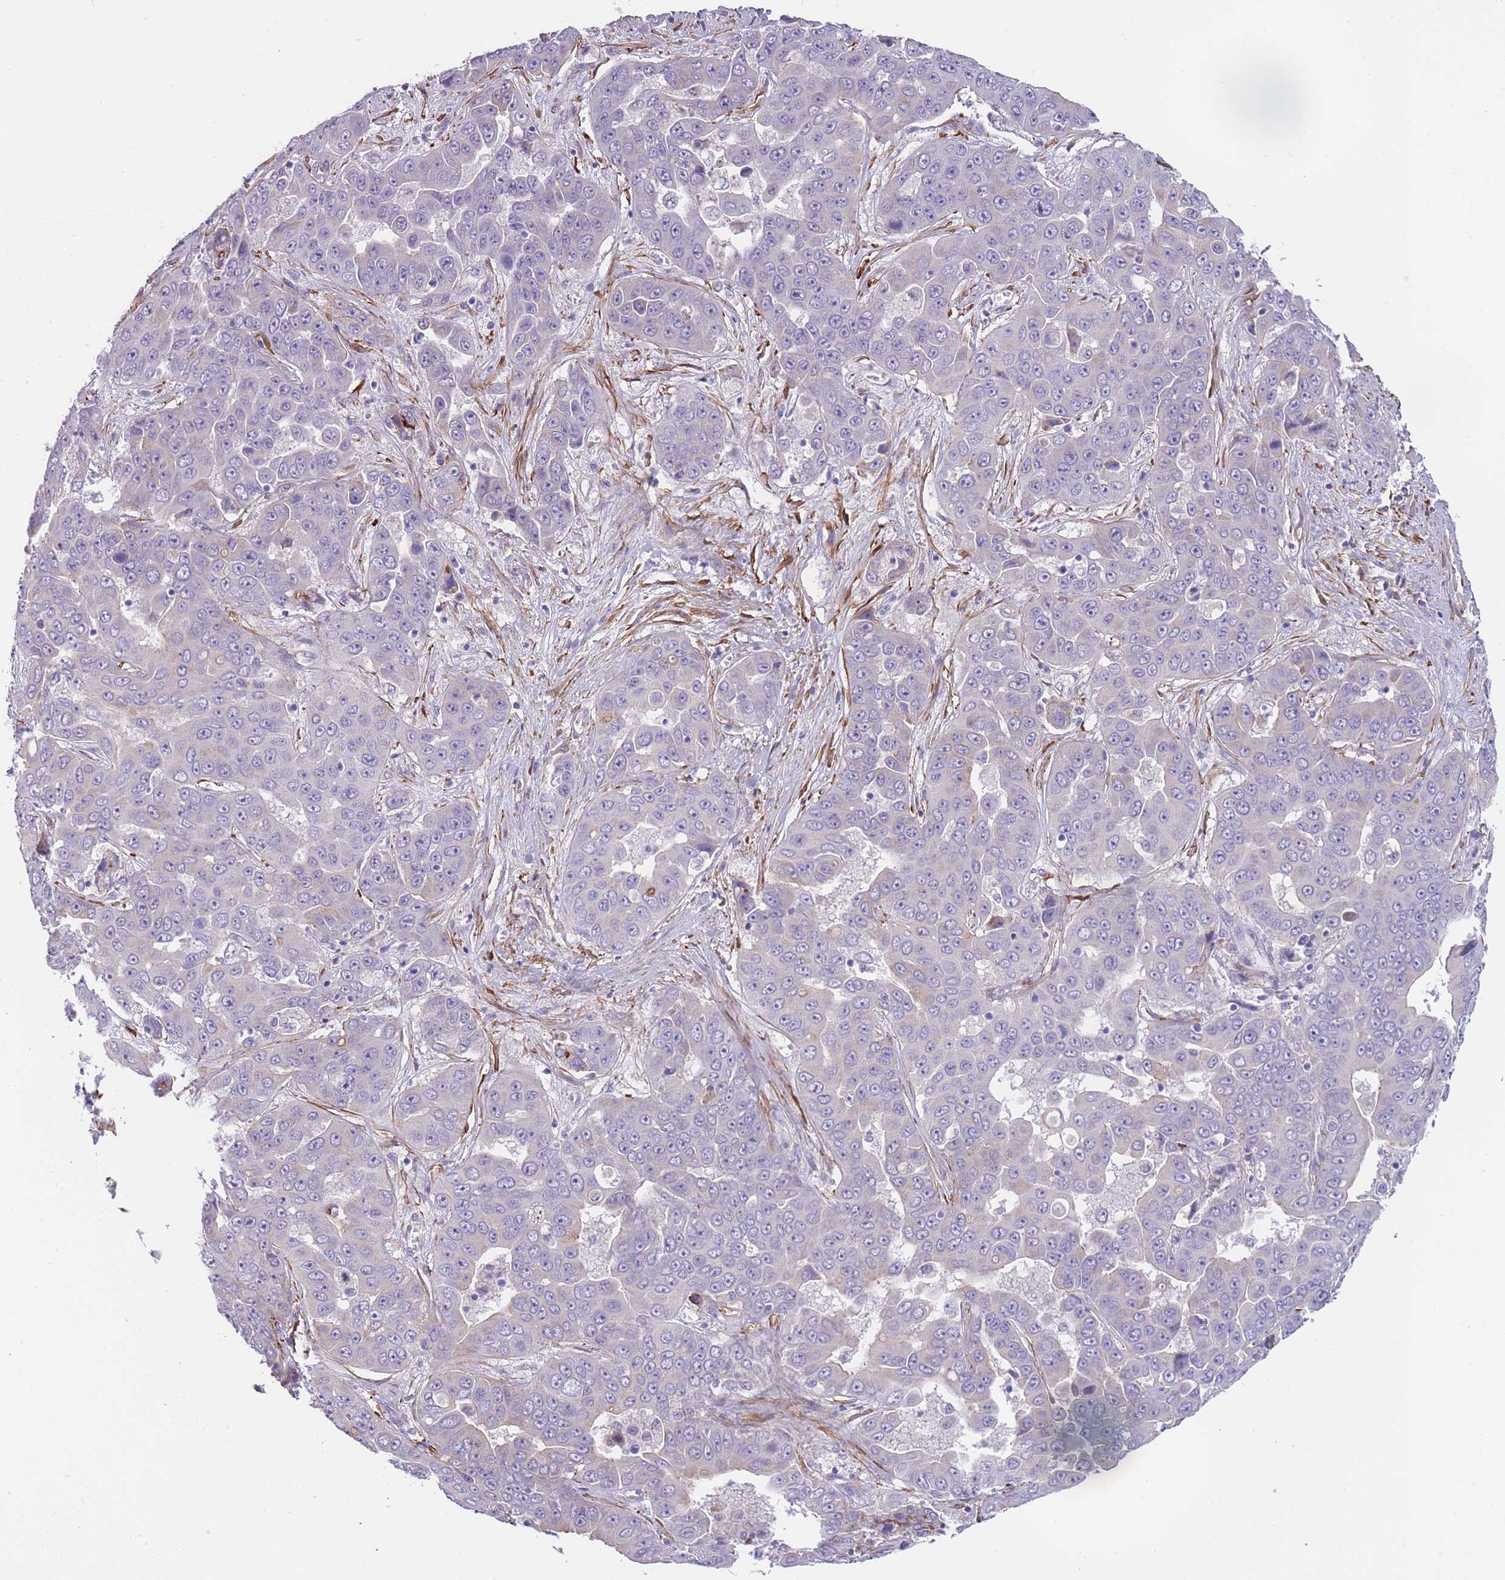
{"staining": {"intensity": "negative", "quantity": "none", "location": "none"}, "tissue": "liver cancer", "cell_type": "Tumor cells", "image_type": "cancer", "snomed": [{"axis": "morphology", "description": "Cholangiocarcinoma"}, {"axis": "topography", "description": "Liver"}], "caption": "This image is of cholangiocarcinoma (liver) stained with IHC to label a protein in brown with the nuclei are counter-stained blue. There is no staining in tumor cells.", "gene": "FAM124A", "patient": {"sex": "female", "age": 52}}